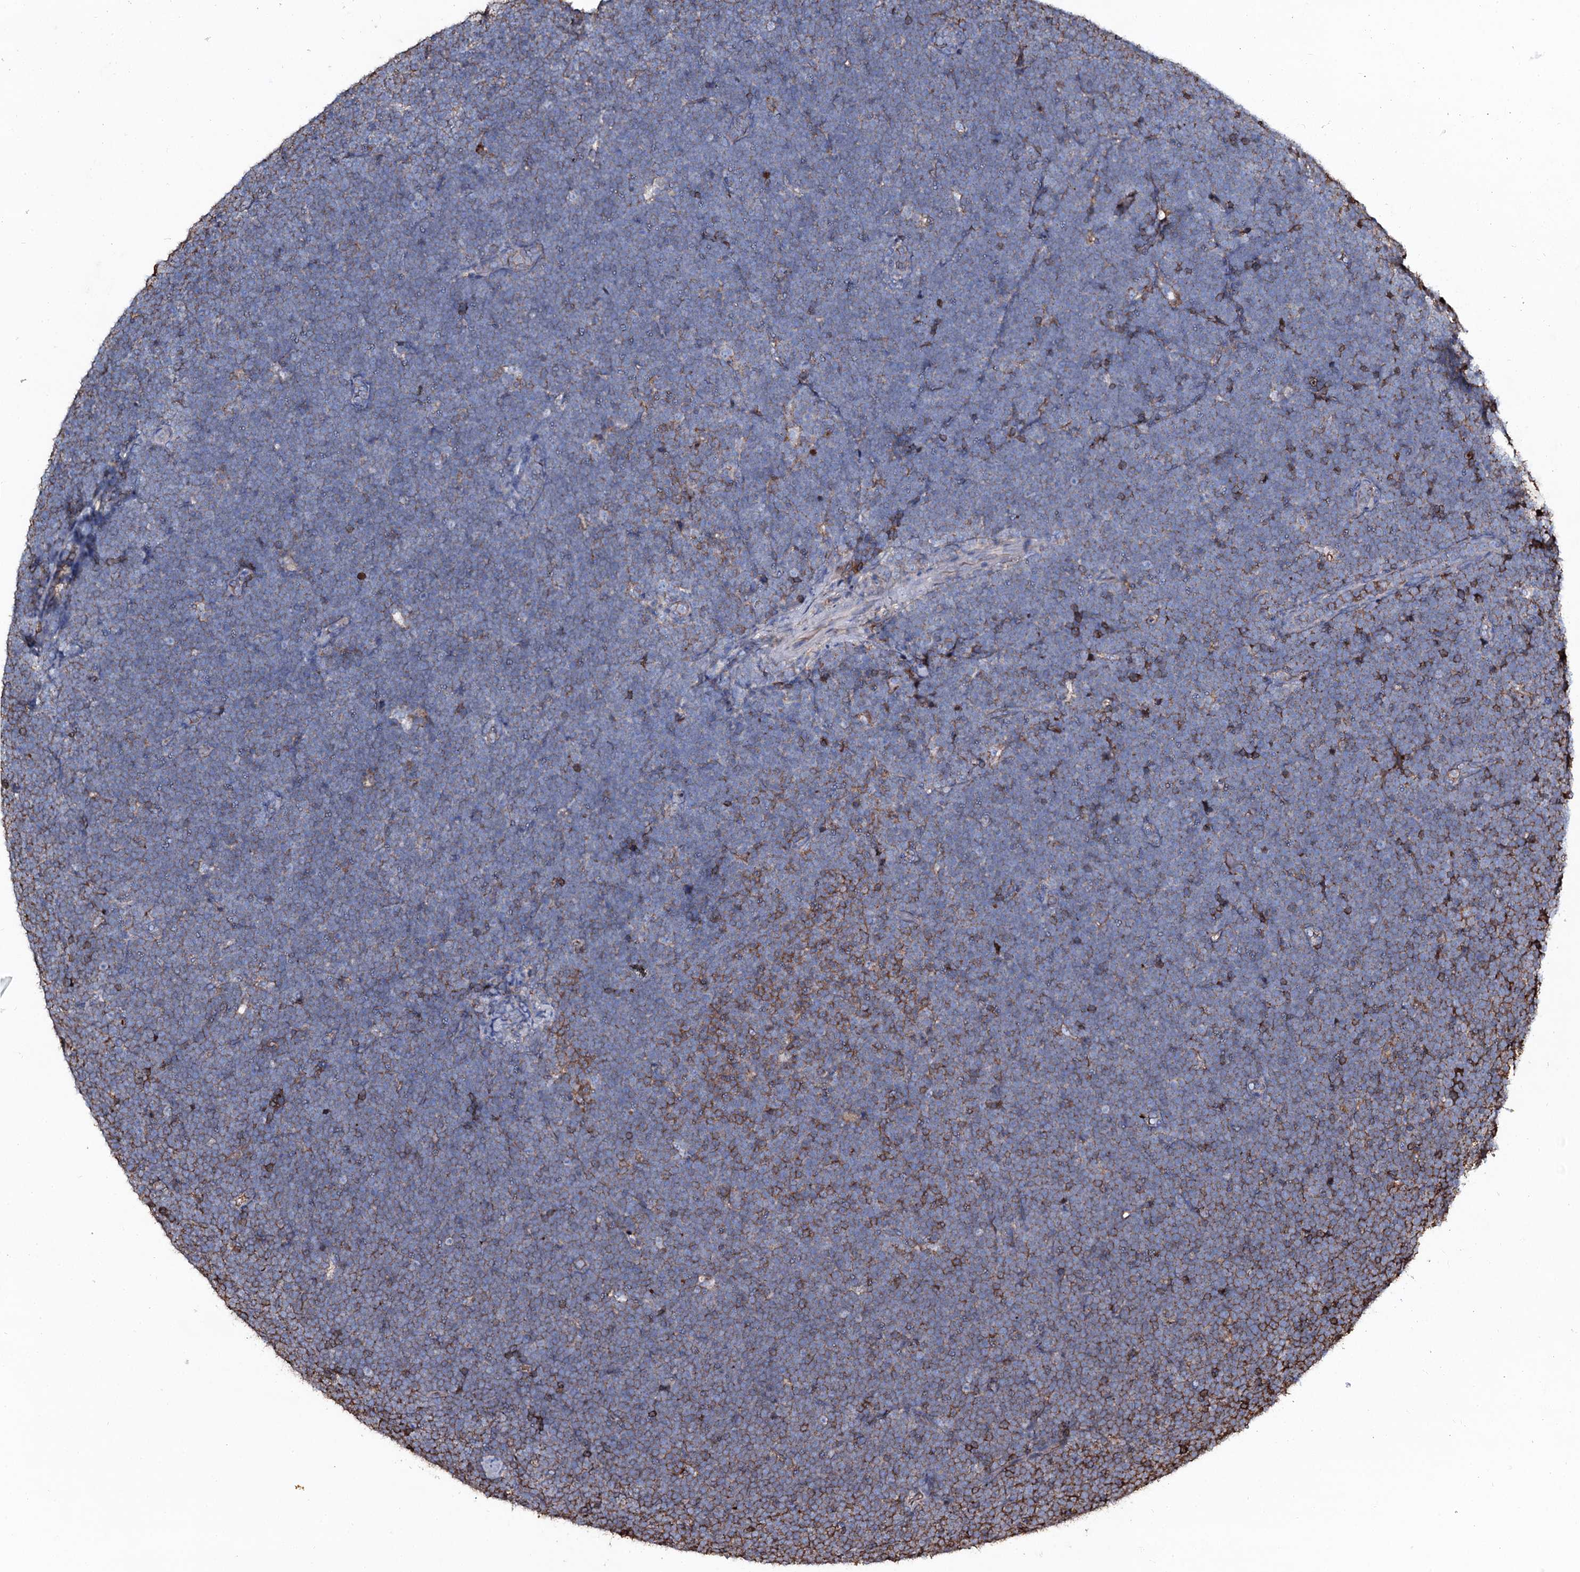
{"staining": {"intensity": "moderate", "quantity": "25%-75%", "location": "cytoplasmic/membranous"}, "tissue": "lymphoma", "cell_type": "Tumor cells", "image_type": "cancer", "snomed": [{"axis": "morphology", "description": "Malignant lymphoma, non-Hodgkin's type, High grade"}, {"axis": "topography", "description": "Lymph node"}], "caption": "Immunohistochemistry image of human lymphoma stained for a protein (brown), which displays medium levels of moderate cytoplasmic/membranous staining in about 25%-75% of tumor cells.", "gene": "EDN1", "patient": {"sex": "male", "age": 13}}